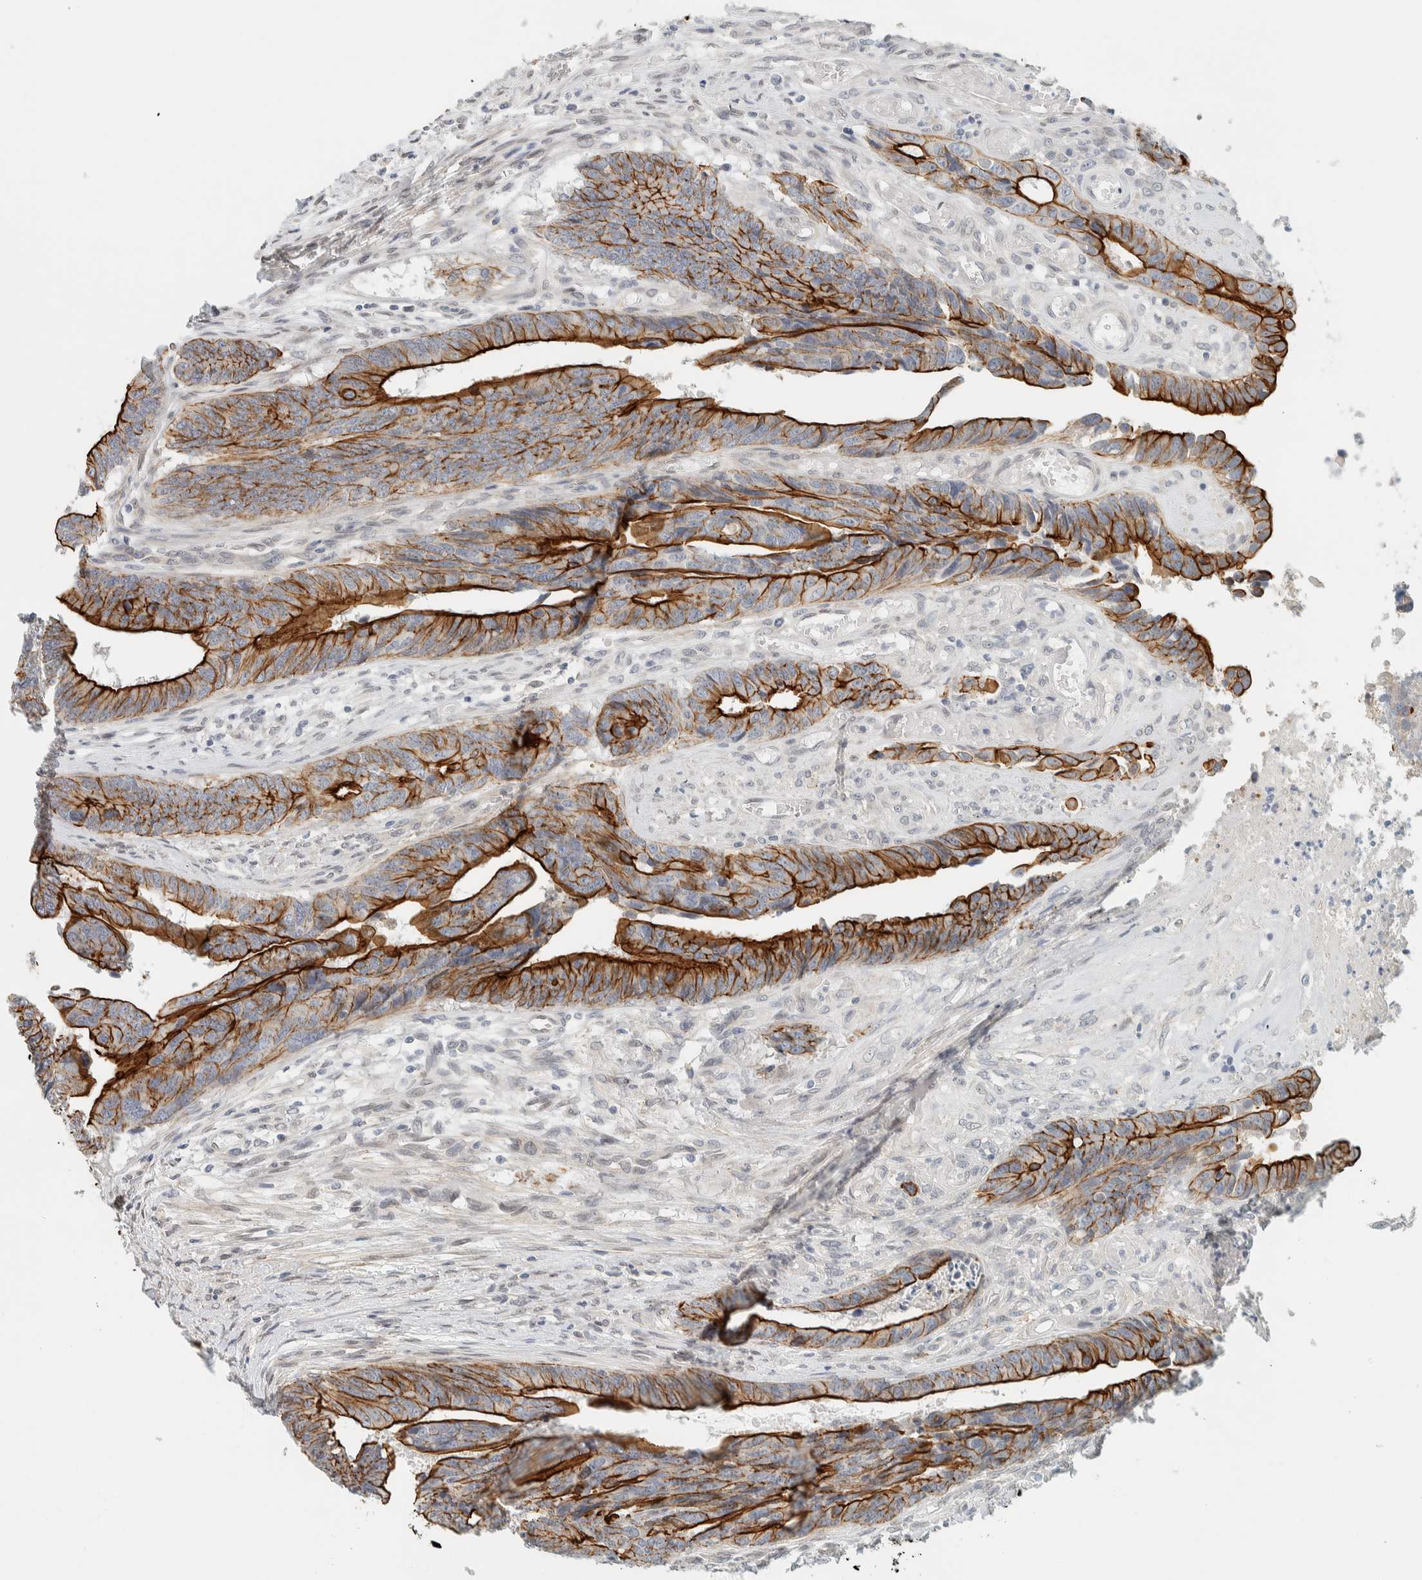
{"staining": {"intensity": "strong", "quantity": "25%-75%", "location": "cytoplasmic/membranous"}, "tissue": "colorectal cancer", "cell_type": "Tumor cells", "image_type": "cancer", "snomed": [{"axis": "morphology", "description": "Adenocarcinoma, NOS"}, {"axis": "topography", "description": "Rectum"}], "caption": "Approximately 25%-75% of tumor cells in human colorectal cancer show strong cytoplasmic/membranous protein staining as visualized by brown immunohistochemical staining.", "gene": "C1QTNF12", "patient": {"sex": "male", "age": 84}}